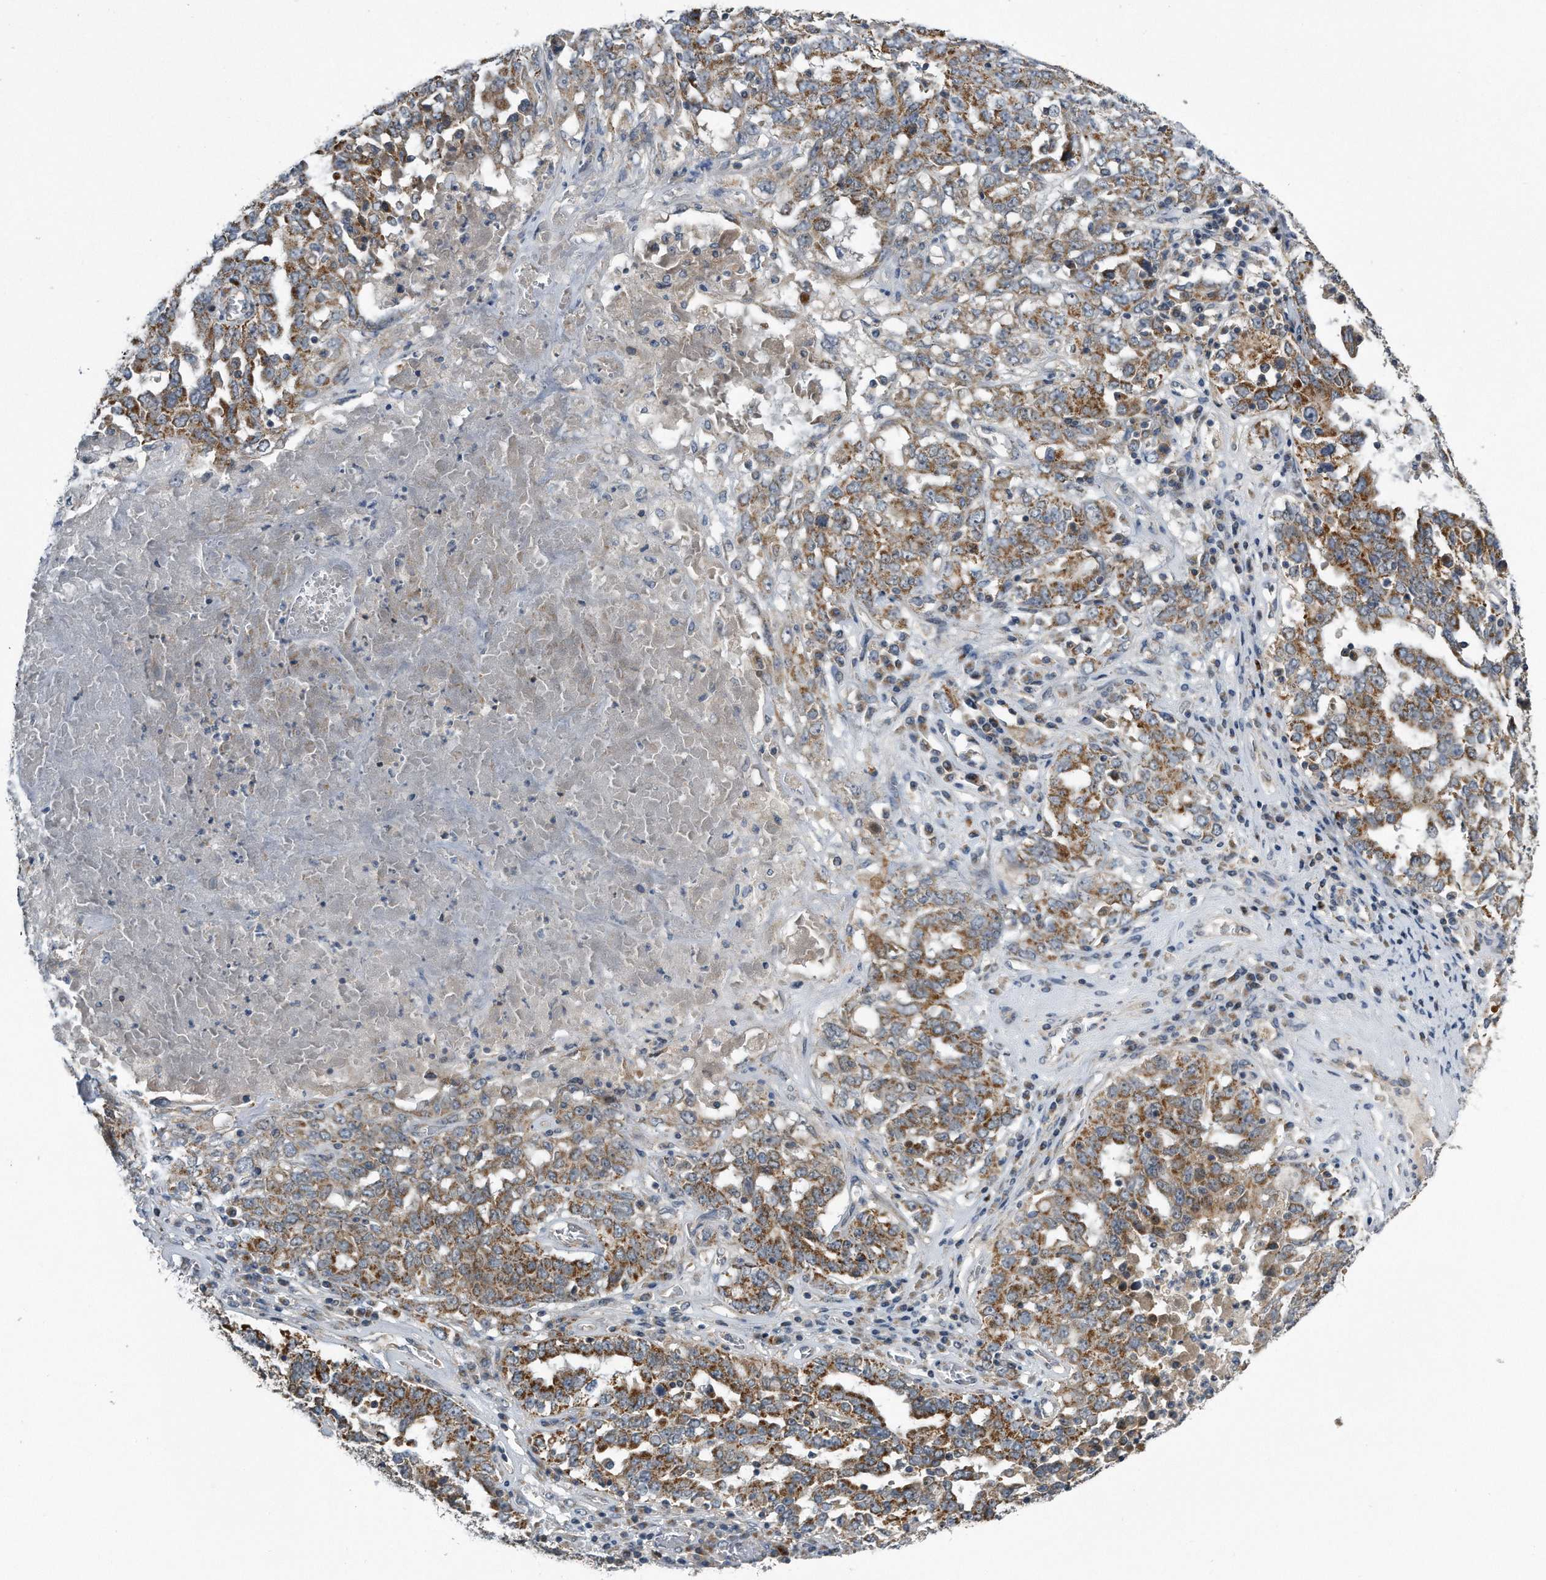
{"staining": {"intensity": "moderate", "quantity": ">75%", "location": "cytoplasmic/membranous"}, "tissue": "ovarian cancer", "cell_type": "Tumor cells", "image_type": "cancer", "snomed": [{"axis": "morphology", "description": "Carcinoma, endometroid"}, {"axis": "topography", "description": "Ovary"}], "caption": "Protein expression analysis of human ovarian endometroid carcinoma reveals moderate cytoplasmic/membranous staining in about >75% of tumor cells.", "gene": "LYRM4", "patient": {"sex": "female", "age": 62}}